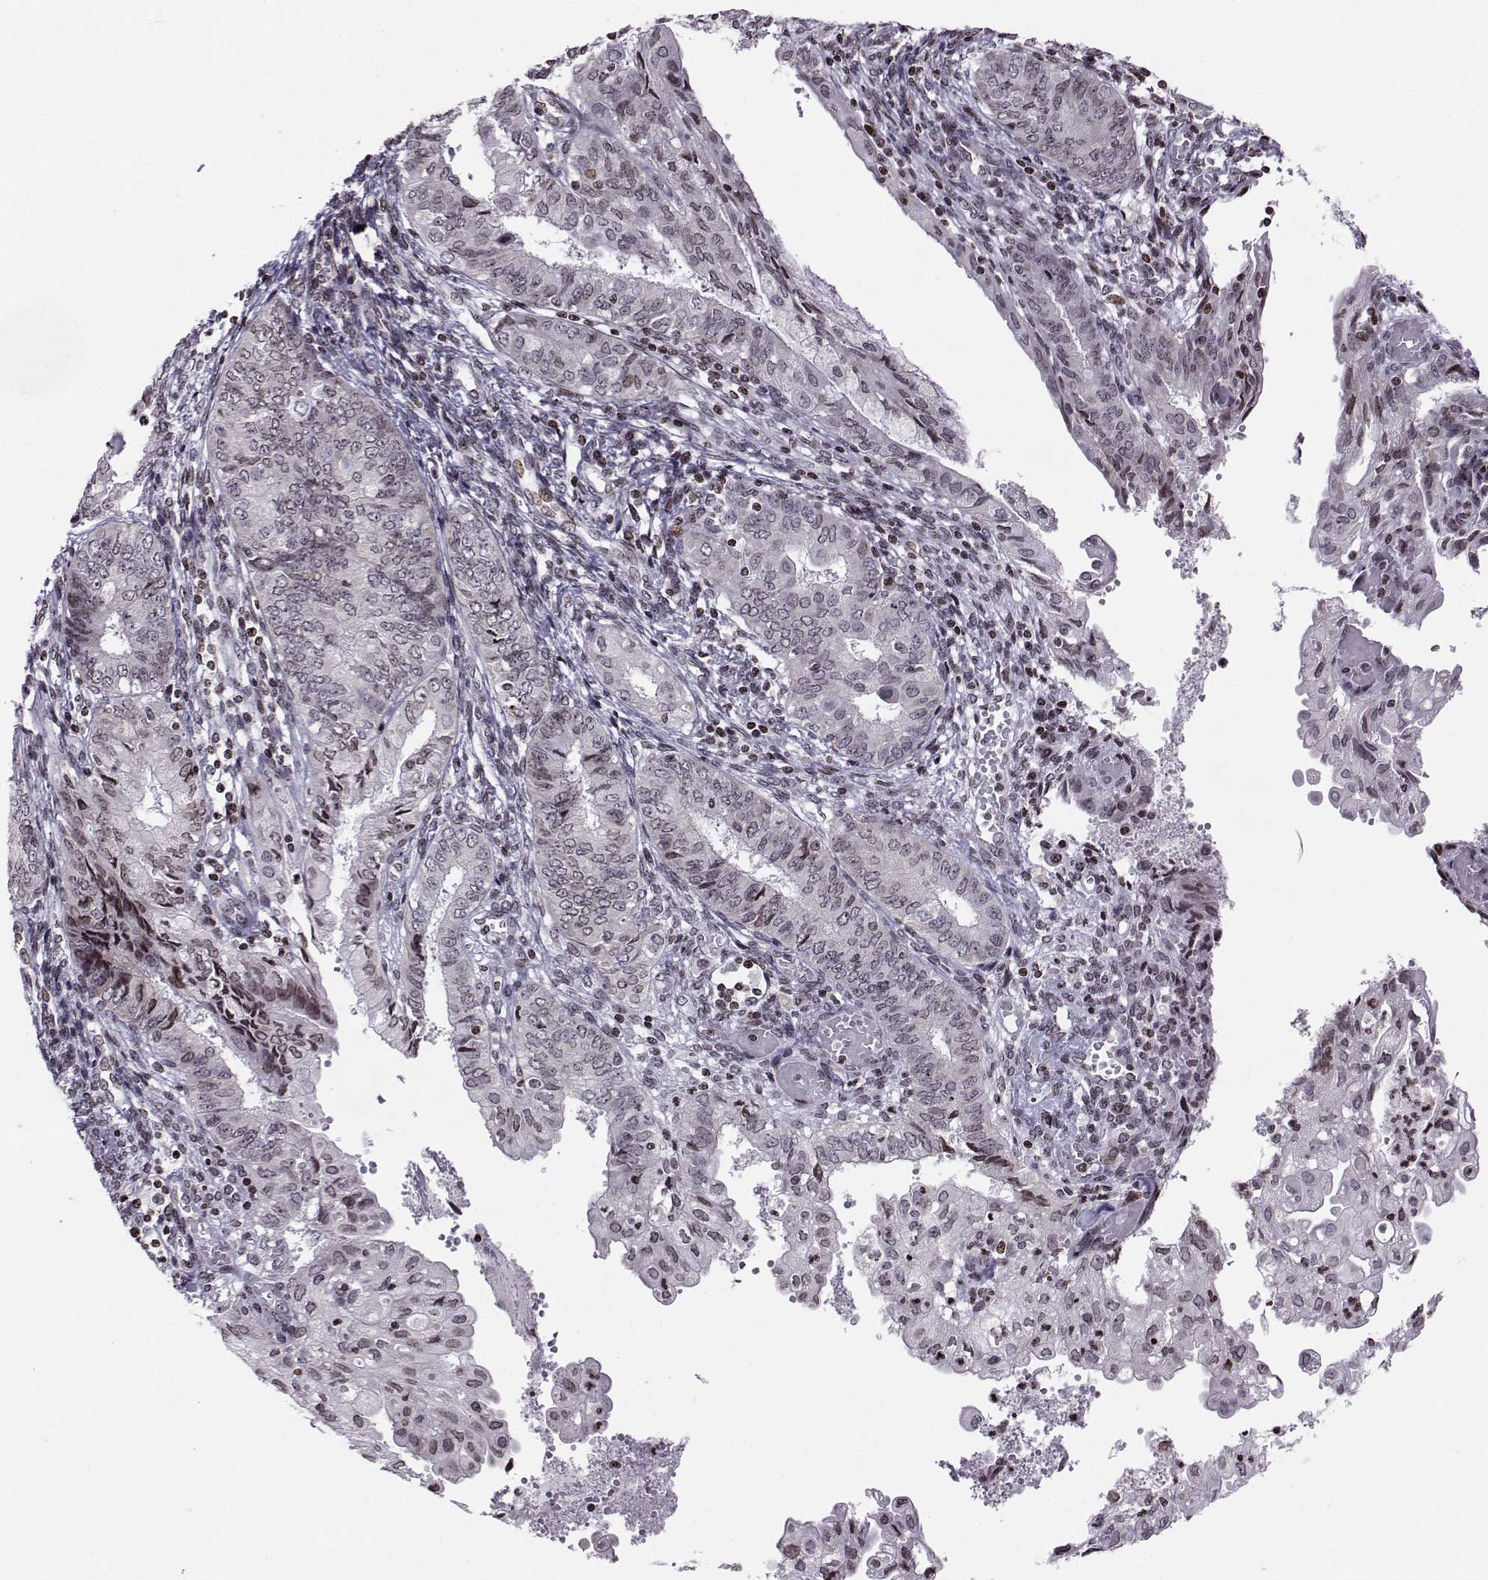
{"staining": {"intensity": "negative", "quantity": "none", "location": "none"}, "tissue": "endometrial cancer", "cell_type": "Tumor cells", "image_type": "cancer", "snomed": [{"axis": "morphology", "description": "Adenocarcinoma, NOS"}, {"axis": "topography", "description": "Endometrium"}], "caption": "Immunohistochemical staining of human endometrial cancer (adenocarcinoma) exhibits no significant expression in tumor cells.", "gene": "ZNF19", "patient": {"sex": "female", "age": 68}}